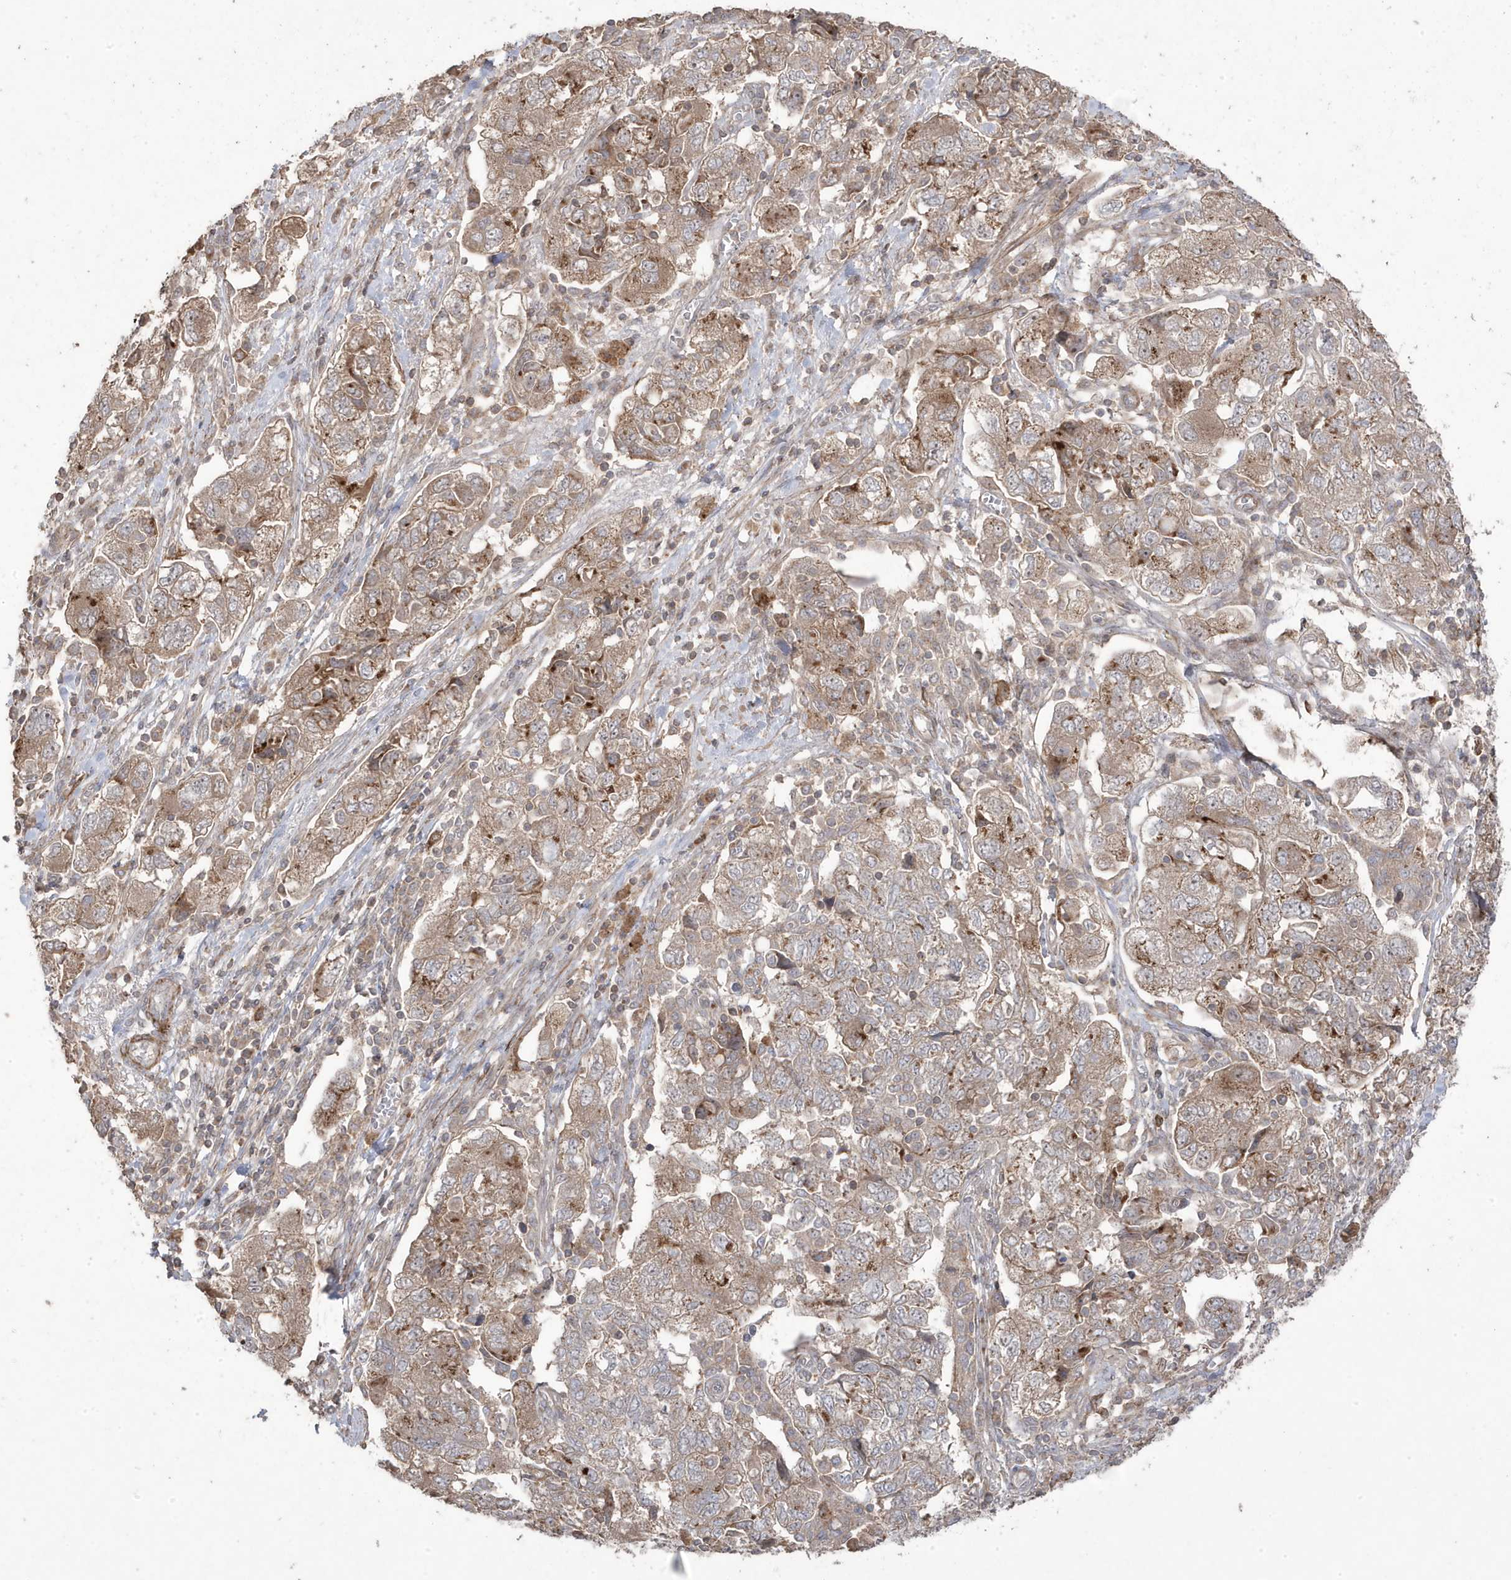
{"staining": {"intensity": "moderate", "quantity": "<25%", "location": "cytoplasmic/membranous"}, "tissue": "ovarian cancer", "cell_type": "Tumor cells", "image_type": "cancer", "snomed": [{"axis": "morphology", "description": "Carcinoma, NOS"}, {"axis": "morphology", "description": "Cystadenocarcinoma, serous, NOS"}, {"axis": "topography", "description": "Ovary"}], "caption": "Immunohistochemical staining of ovarian cancer (carcinoma) reveals low levels of moderate cytoplasmic/membranous expression in approximately <25% of tumor cells. (IHC, brightfield microscopy, high magnification).", "gene": "CETN3", "patient": {"sex": "female", "age": 69}}